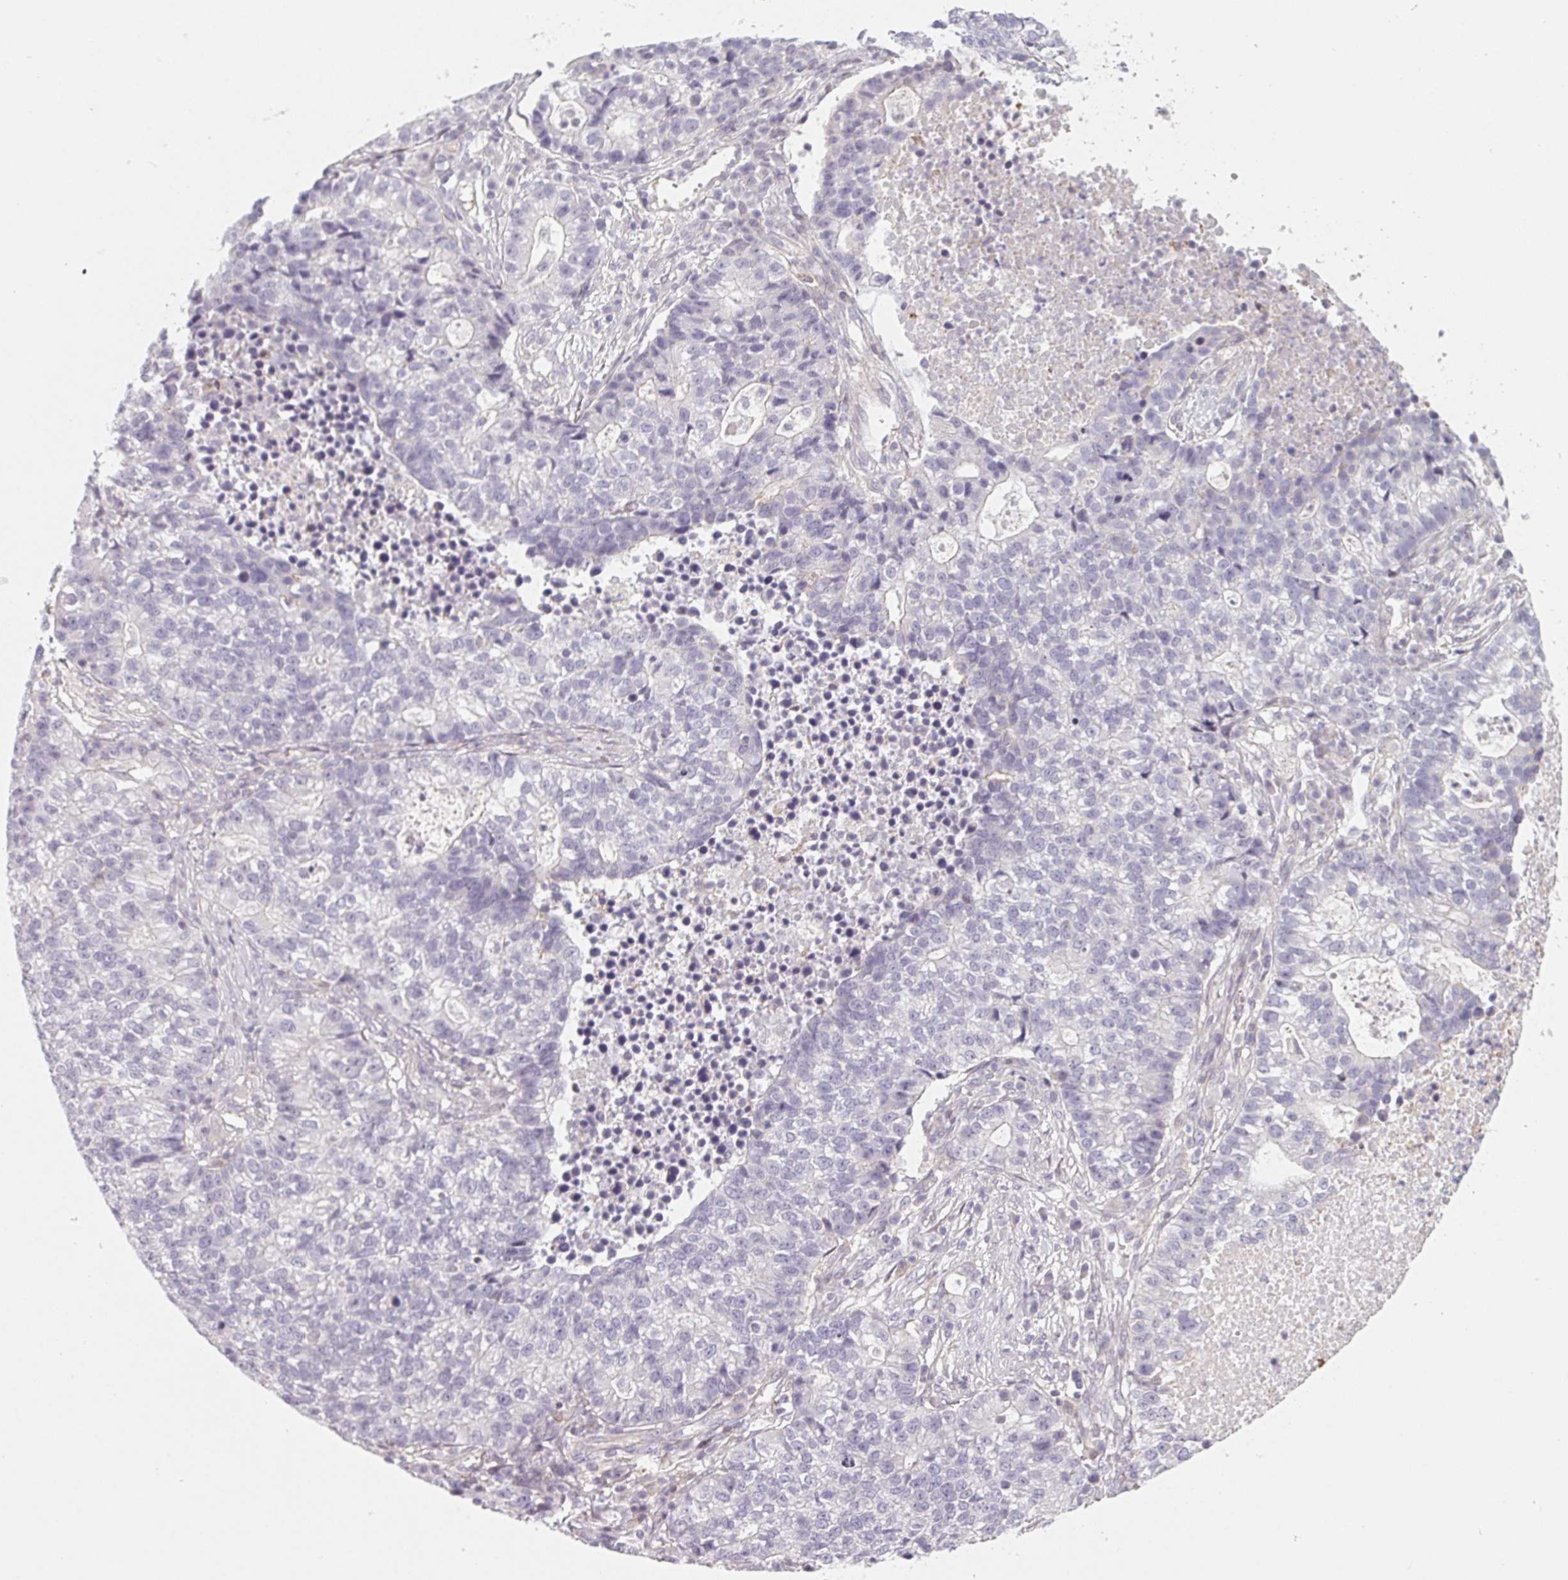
{"staining": {"intensity": "negative", "quantity": "none", "location": "none"}, "tissue": "lung cancer", "cell_type": "Tumor cells", "image_type": "cancer", "snomed": [{"axis": "morphology", "description": "Adenocarcinoma, NOS"}, {"axis": "topography", "description": "Lung"}], "caption": "This is an immunohistochemistry histopathology image of lung adenocarcinoma. There is no positivity in tumor cells.", "gene": "LRRC23", "patient": {"sex": "male", "age": 57}}